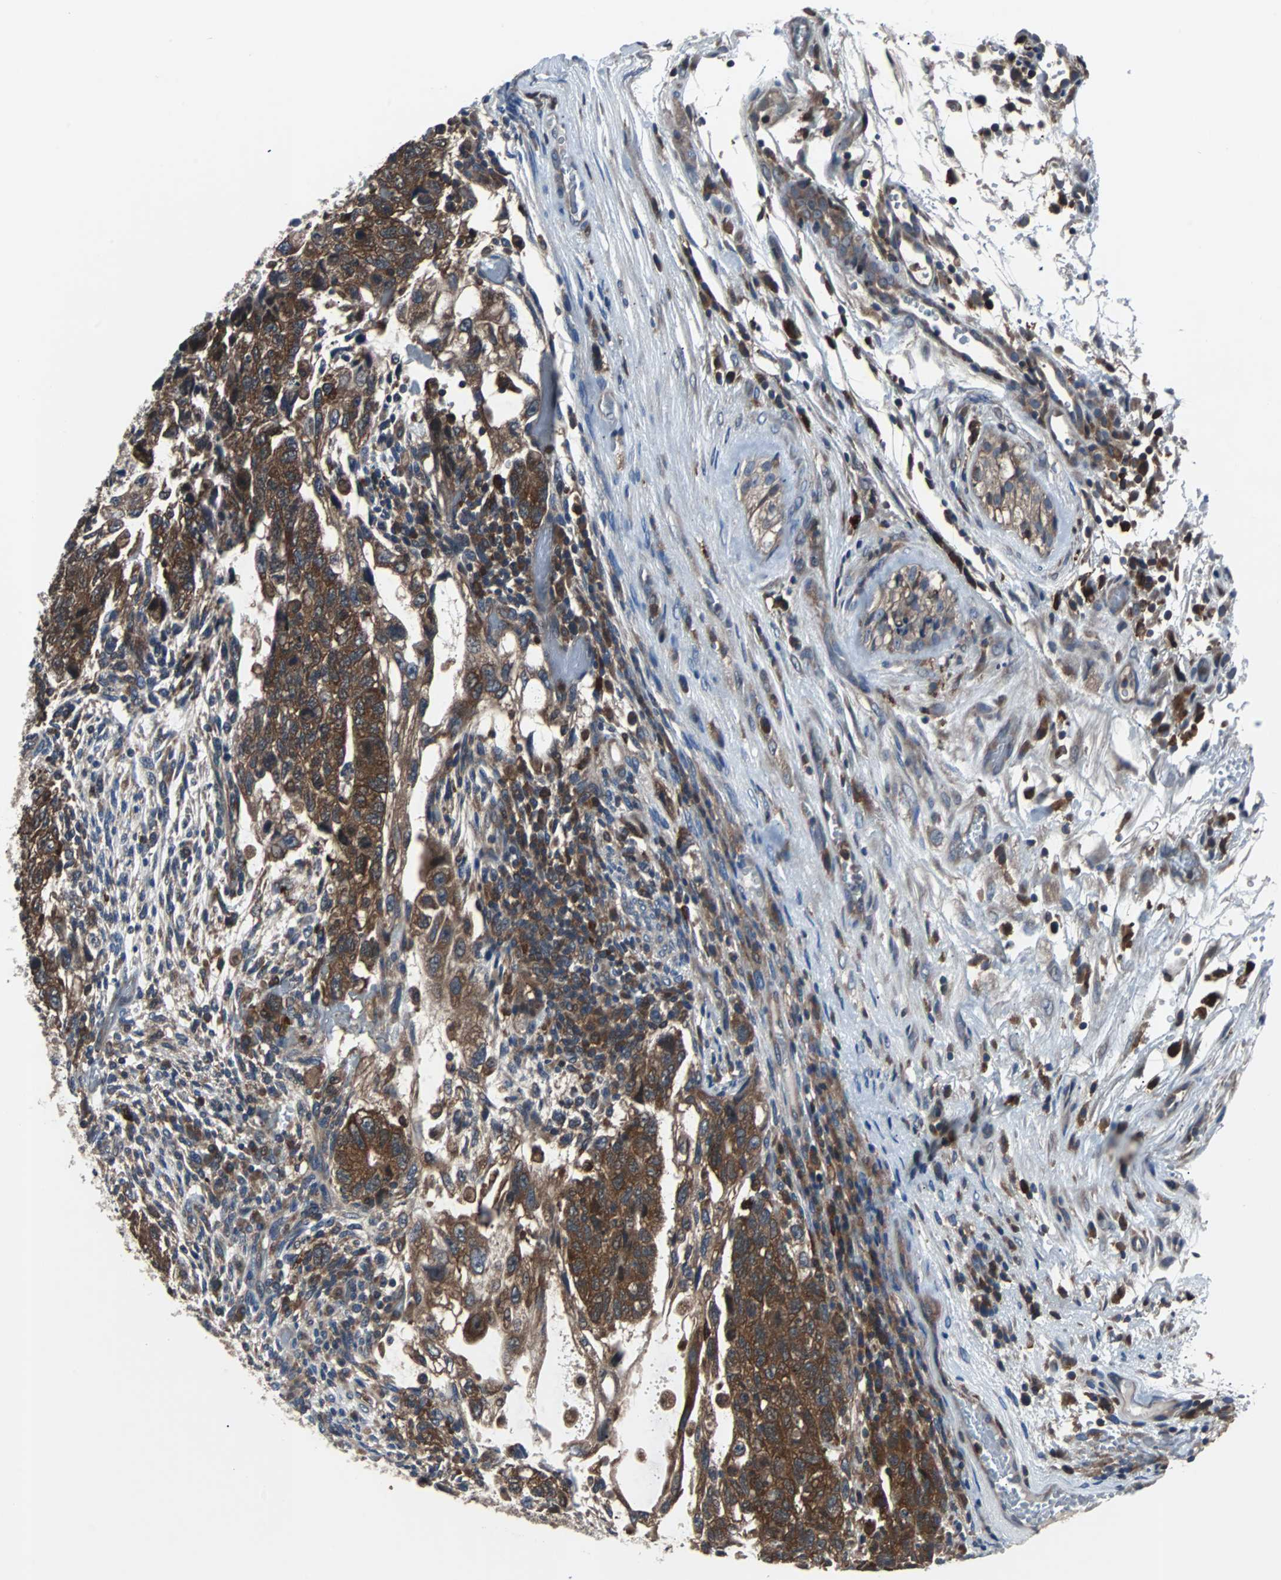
{"staining": {"intensity": "strong", "quantity": ">75%", "location": "cytoplasmic/membranous"}, "tissue": "testis cancer", "cell_type": "Tumor cells", "image_type": "cancer", "snomed": [{"axis": "morphology", "description": "Normal tissue, NOS"}, {"axis": "morphology", "description": "Carcinoma, Embryonal, NOS"}, {"axis": "topography", "description": "Testis"}], "caption": "Immunohistochemical staining of human embryonal carcinoma (testis) displays high levels of strong cytoplasmic/membranous positivity in about >75% of tumor cells. Using DAB (3,3'-diaminobenzidine) (brown) and hematoxylin (blue) stains, captured at high magnification using brightfield microscopy.", "gene": "PAK1", "patient": {"sex": "male", "age": 36}}